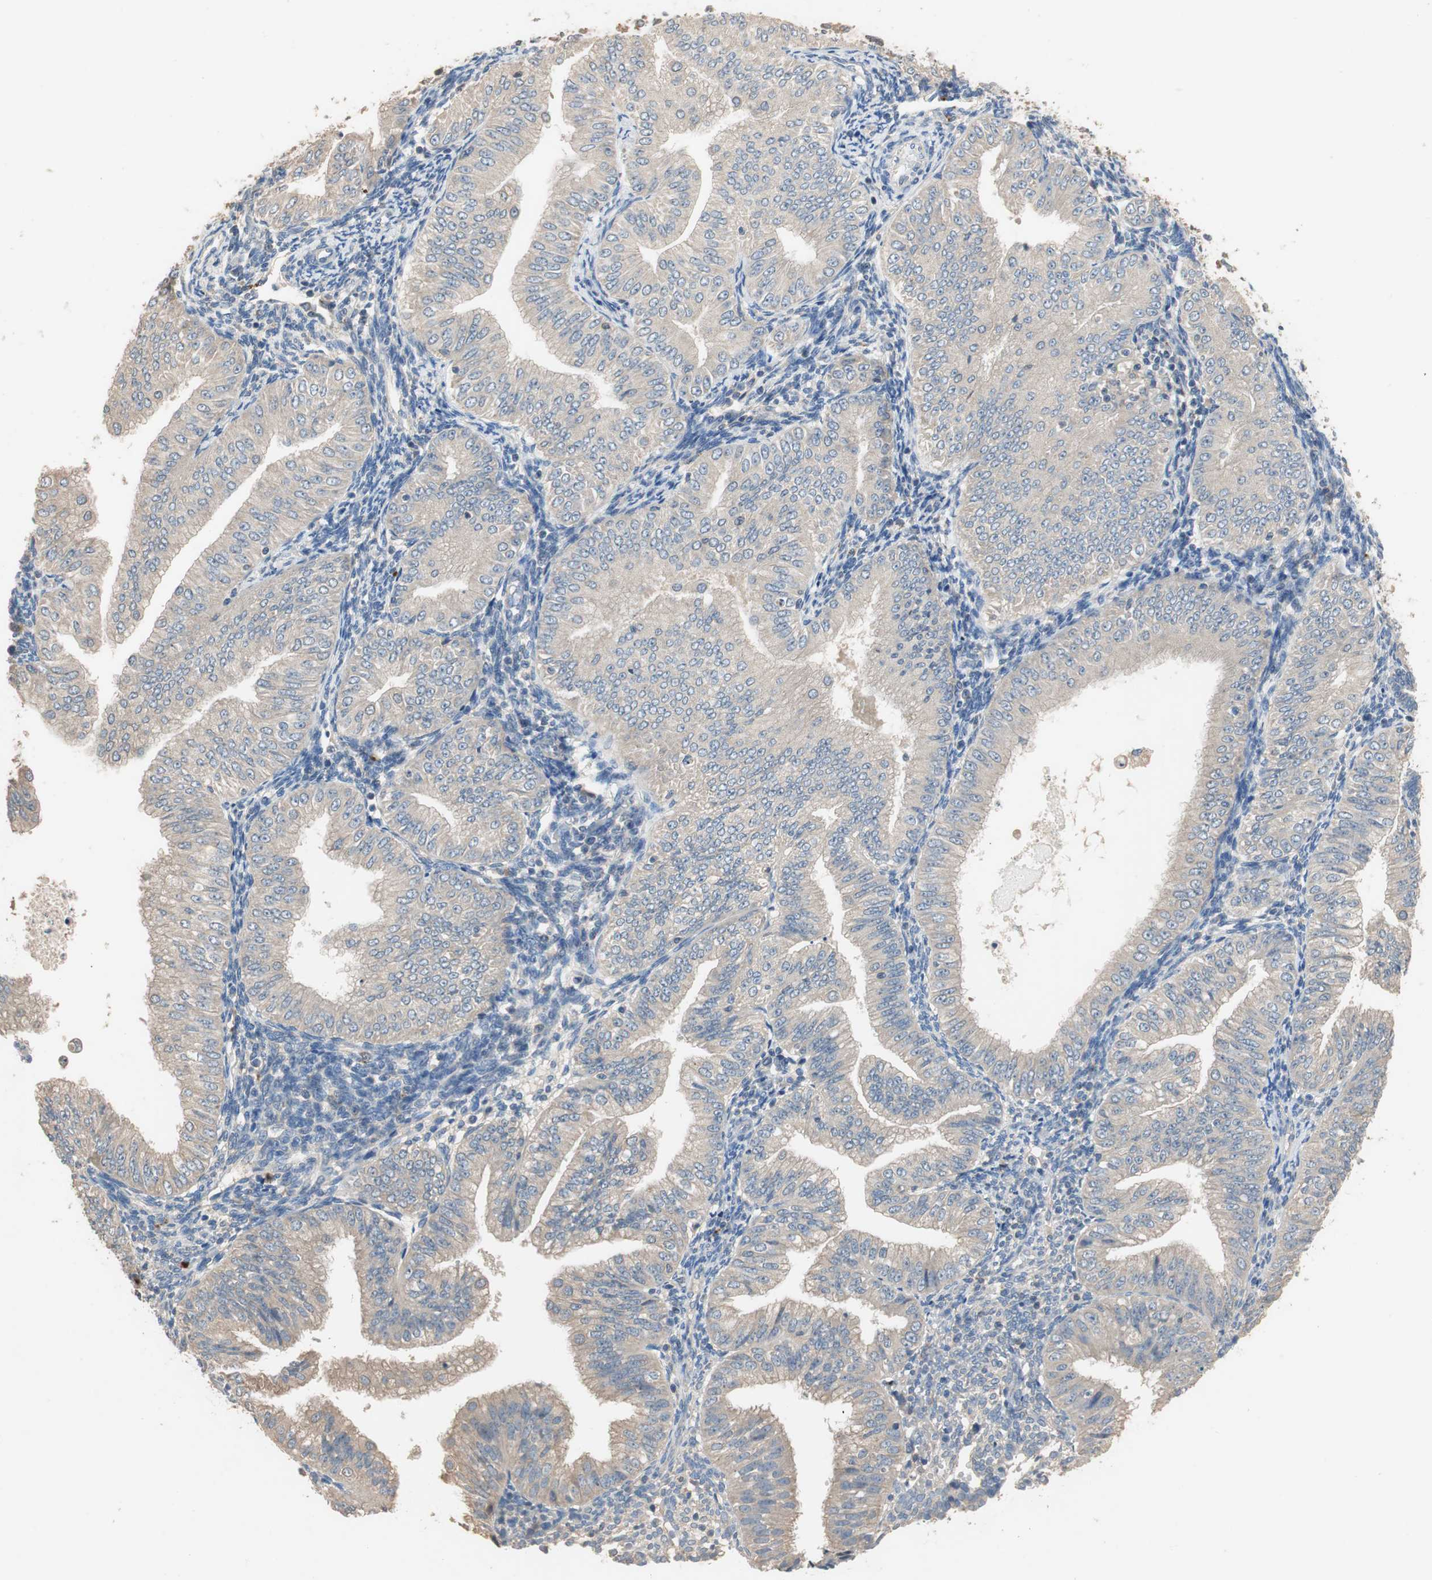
{"staining": {"intensity": "weak", "quantity": ">75%", "location": "cytoplasmic/membranous"}, "tissue": "endometrial cancer", "cell_type": "Tumor cells", "image_type": "cancer", "snomed": [{"axis": "morphology", "description": "Normal tissue, NOS"}, {"axis": "morphology", "description": "Adenocarcinoma, NOS"}, {"axis": "topography", "description": "Endometrium"}], "caption": "IHC (DAB (3,3'-diaminobenzidine)) staining of endometrial cancer (adenocarcinoma) reveals weak cytoplasmic/membranous protein expression in about >75% of tumor cells.", "gene": "ADAP1", "patient": {"sex": "female", "age": 53}}